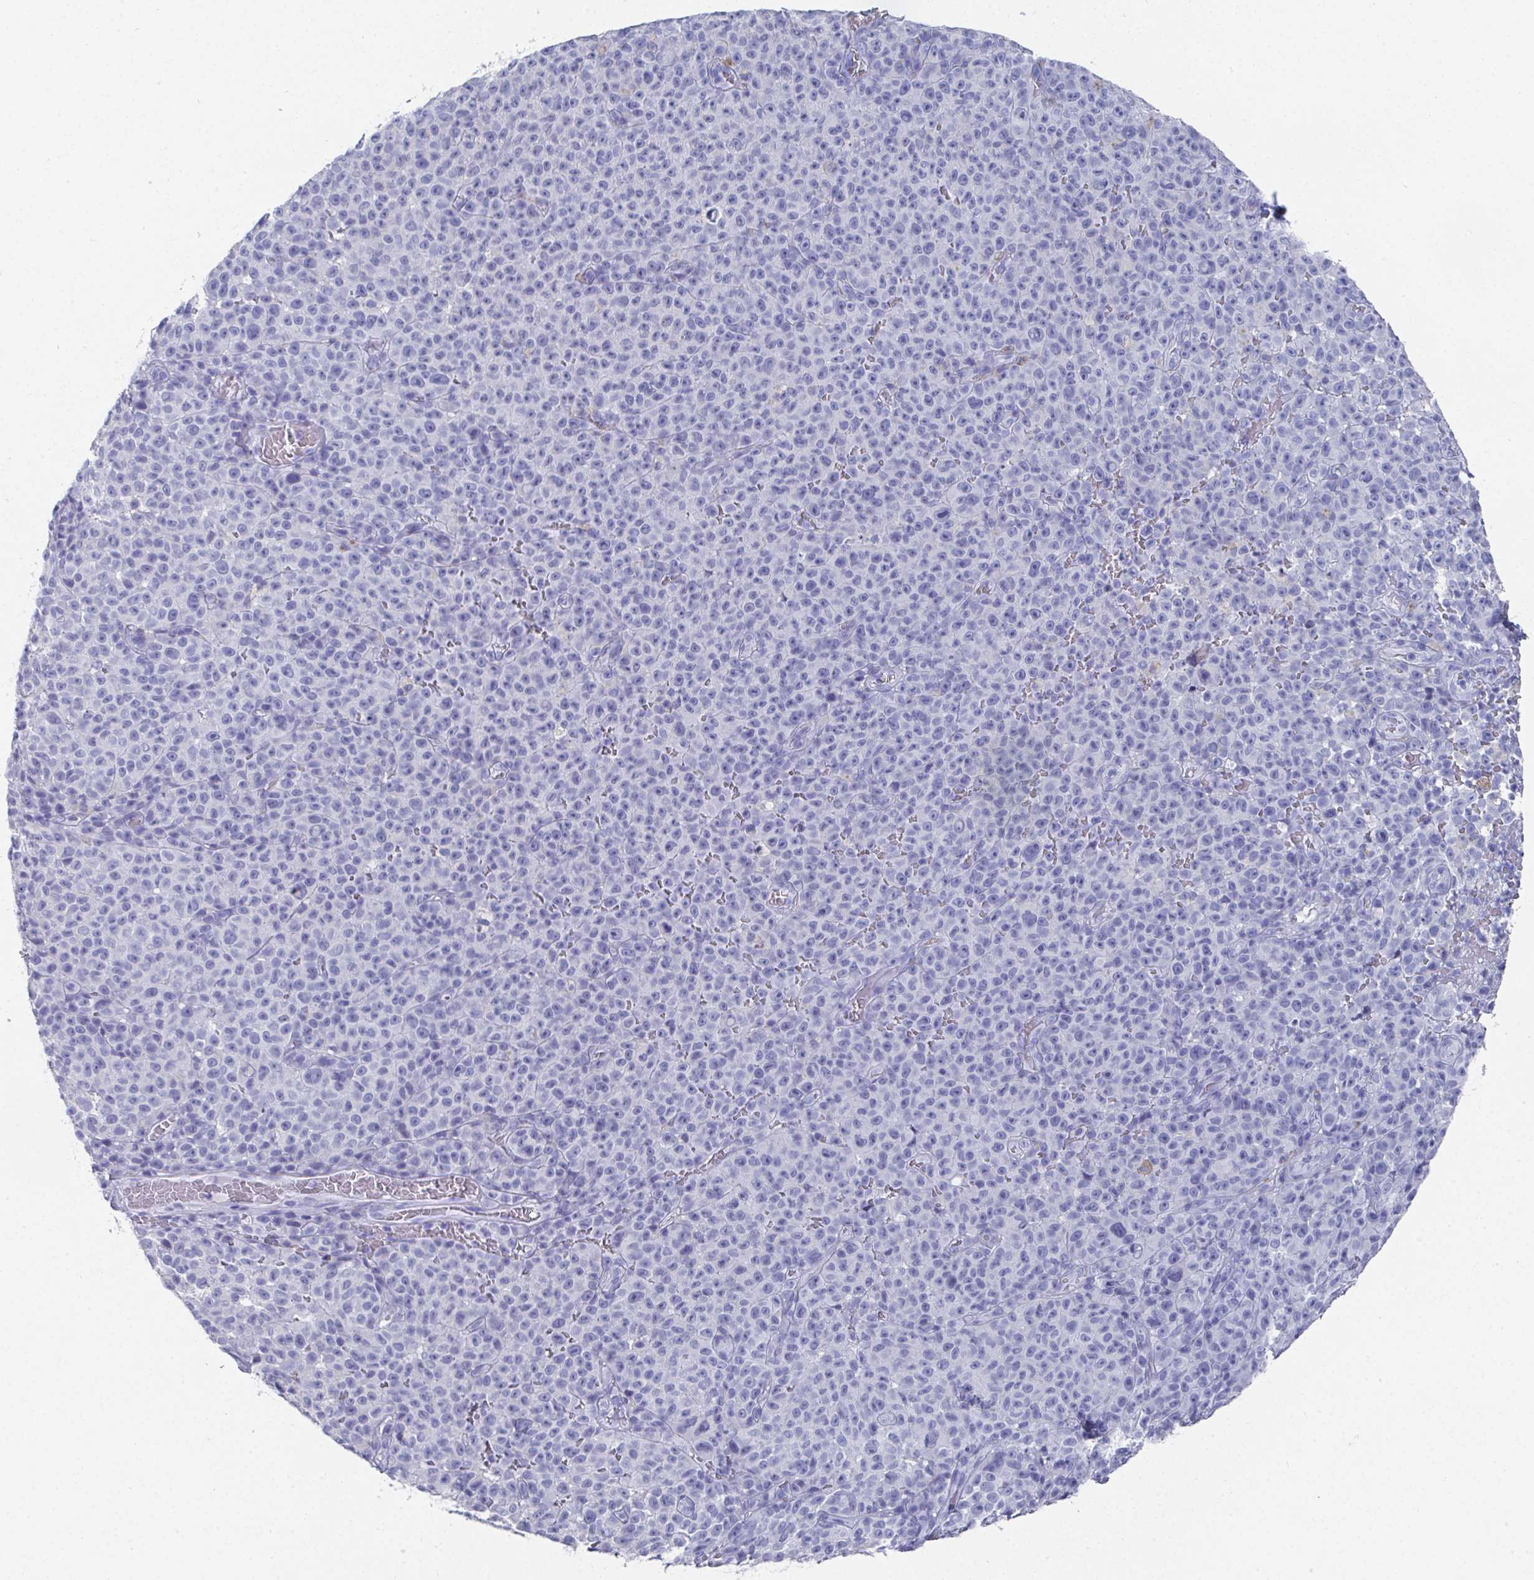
{"staining": {"intensity": "negative", "quantity": "none", "location": "none"}, "tissue": "melanoma", "cell_type": "Tumor cells", "image_type": "cancer", "snomed": [{"axis": "morphology", "description": "Malignant melanoma, NOS"}, {"axis": "topography", "description": "Skin"}], "caption": "High power microscopy photomicrograph of an IHC photomicrograph of malignant melanoma, revealing no significant positivity in tumor cells. (DAB (3,3'-diaminobenzidine) immunohistochemistry, high magnification).", "gene": "GRIA1", "patient": {"sex": "female", "age": 82}}